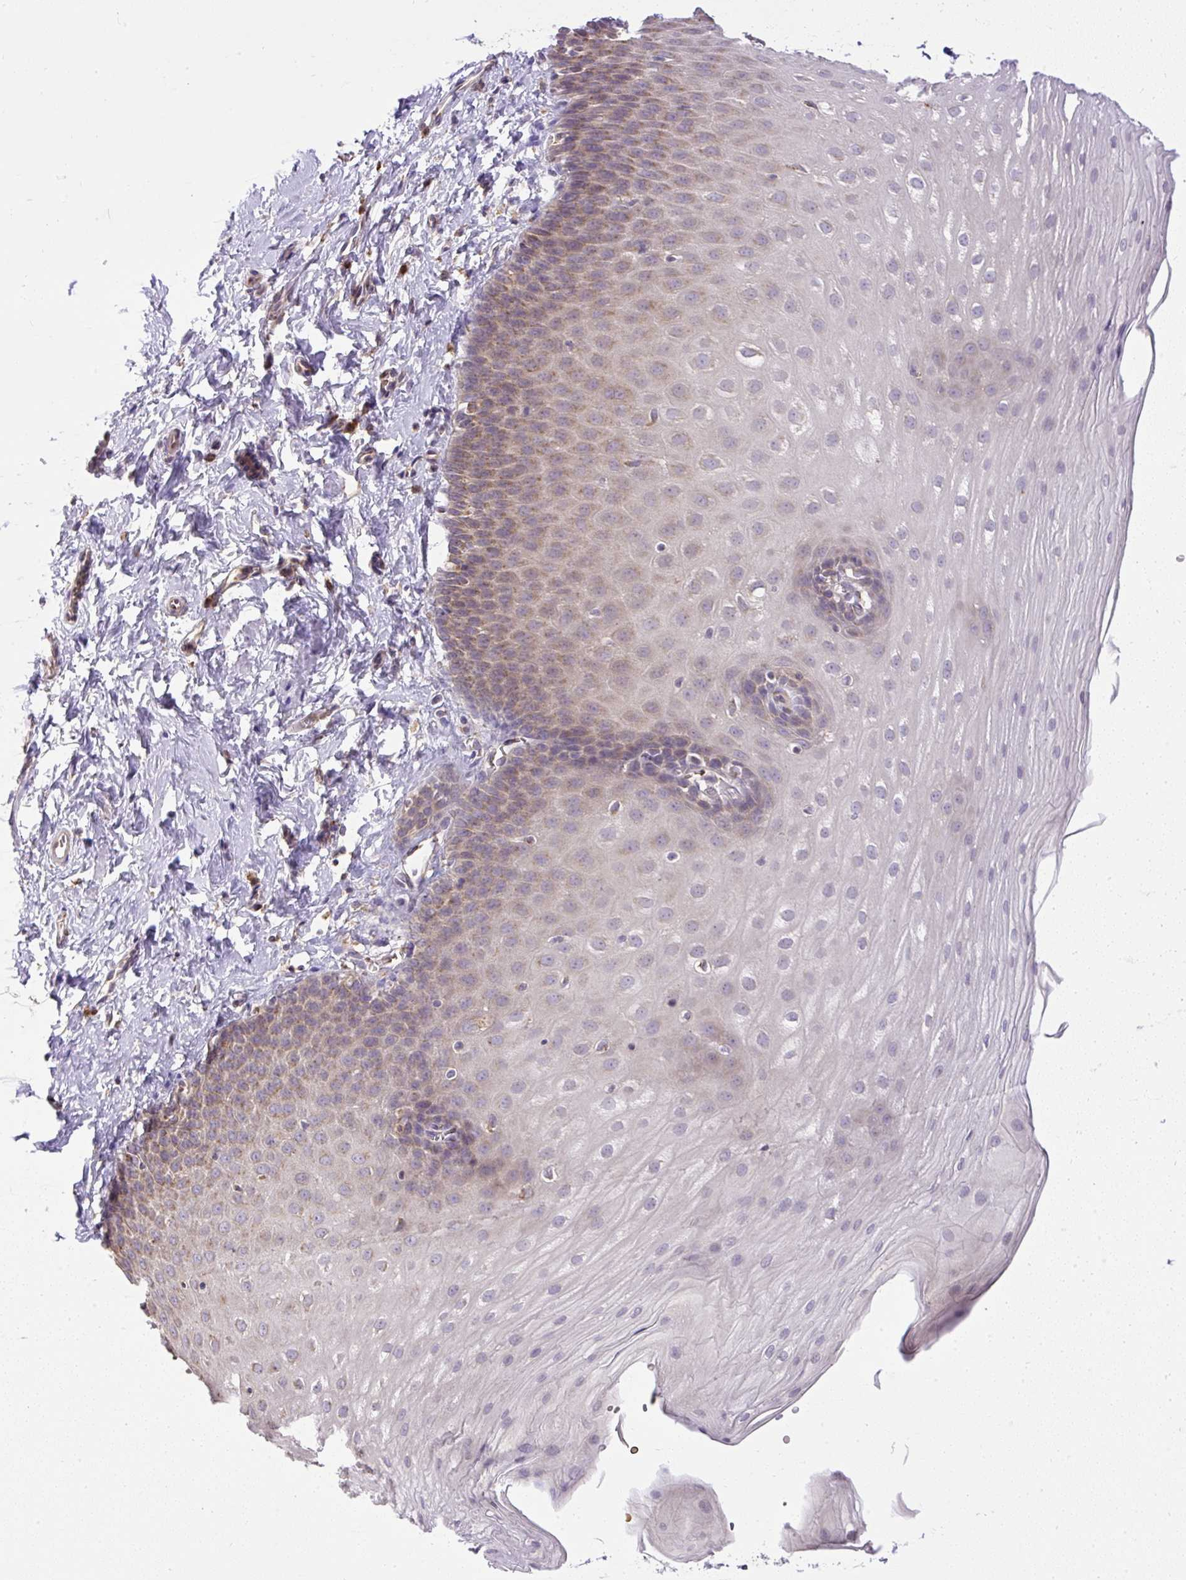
{"staining": {"intensity": "weak", "quantity": "25%-75%", "location": "cytoplasmic/membranous"}, "tissue": "esophagus", "cell_type": "Squamous epithelial cells", "image_type": "normal", "snomed": [{"axis": "morphology", "description": "Normal tissue, NOS"}, {"axis": "topography", "description": "Esophagus"}], "caption": "IHC of benign esophagus reveals low levels of weak cytoplasmic/membranous staining in approximately 25%-75% of squamous epithelial cells.", "gene": "SMC4", "patient": {"sex": "male", "age": 70}}